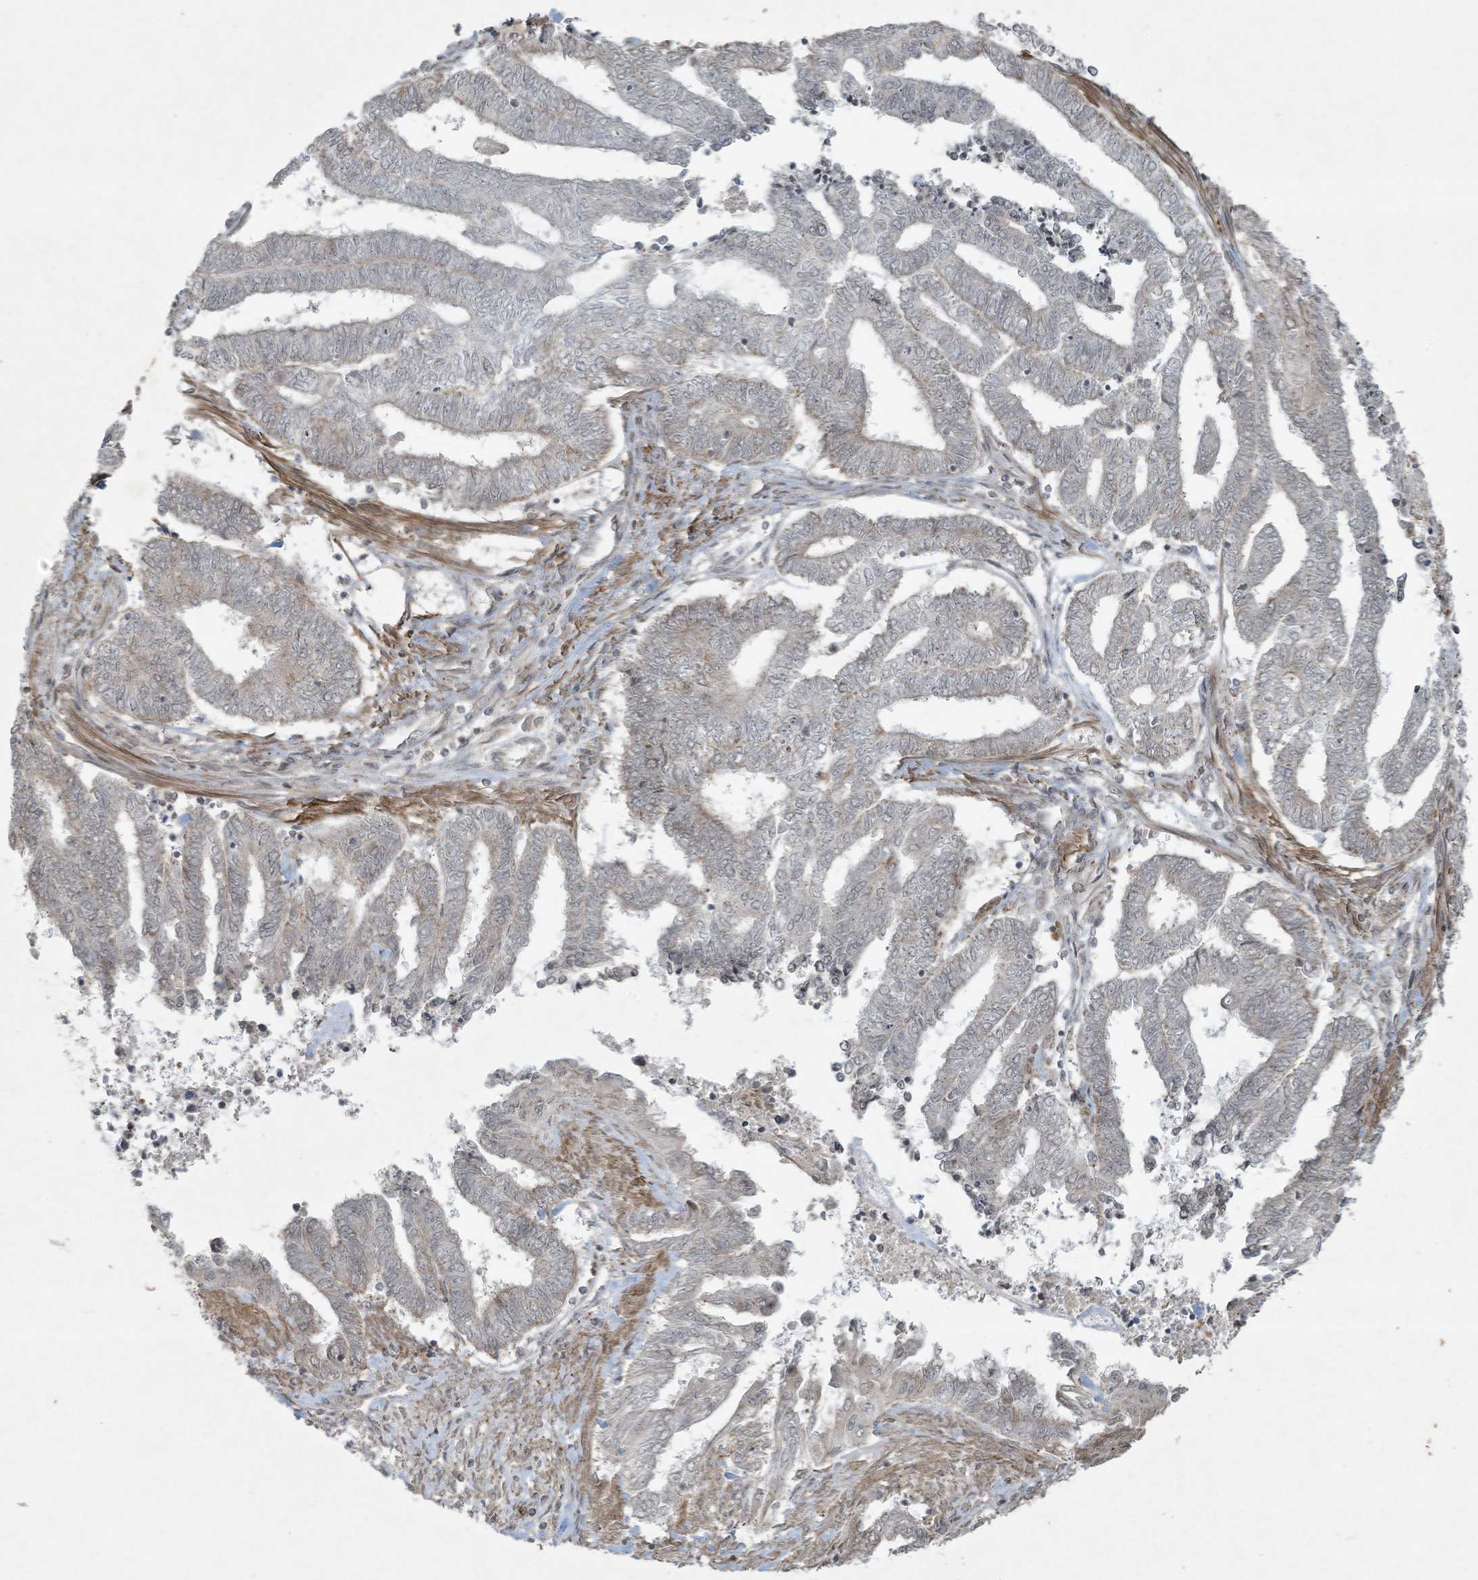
{"staining": {"intensity": "negative", "quantity": "none", "location": "none"}, "tissue": "endometrial cancer", "cell_type": "Tumor cells", "image_type": "cancer", "snomed": [{"axis": "morphology", "description": "Adenocarcinoma, NOS"}, {"axis": "topography", "description": "Uterus"}, {"axis": "topography", "description": "Endometrium"}], "caption": "A photomicrograph of endometrial cancer stained for a protein displays no brown staining in tumor cells. Brightfield microscopy of immunohistochemistry (IHC) stained with DAB (brown) and hematoxylin (blue), captured at high magnification.", "gene": "ZNF263", "patient": {"sex": "female", "age": 70}}